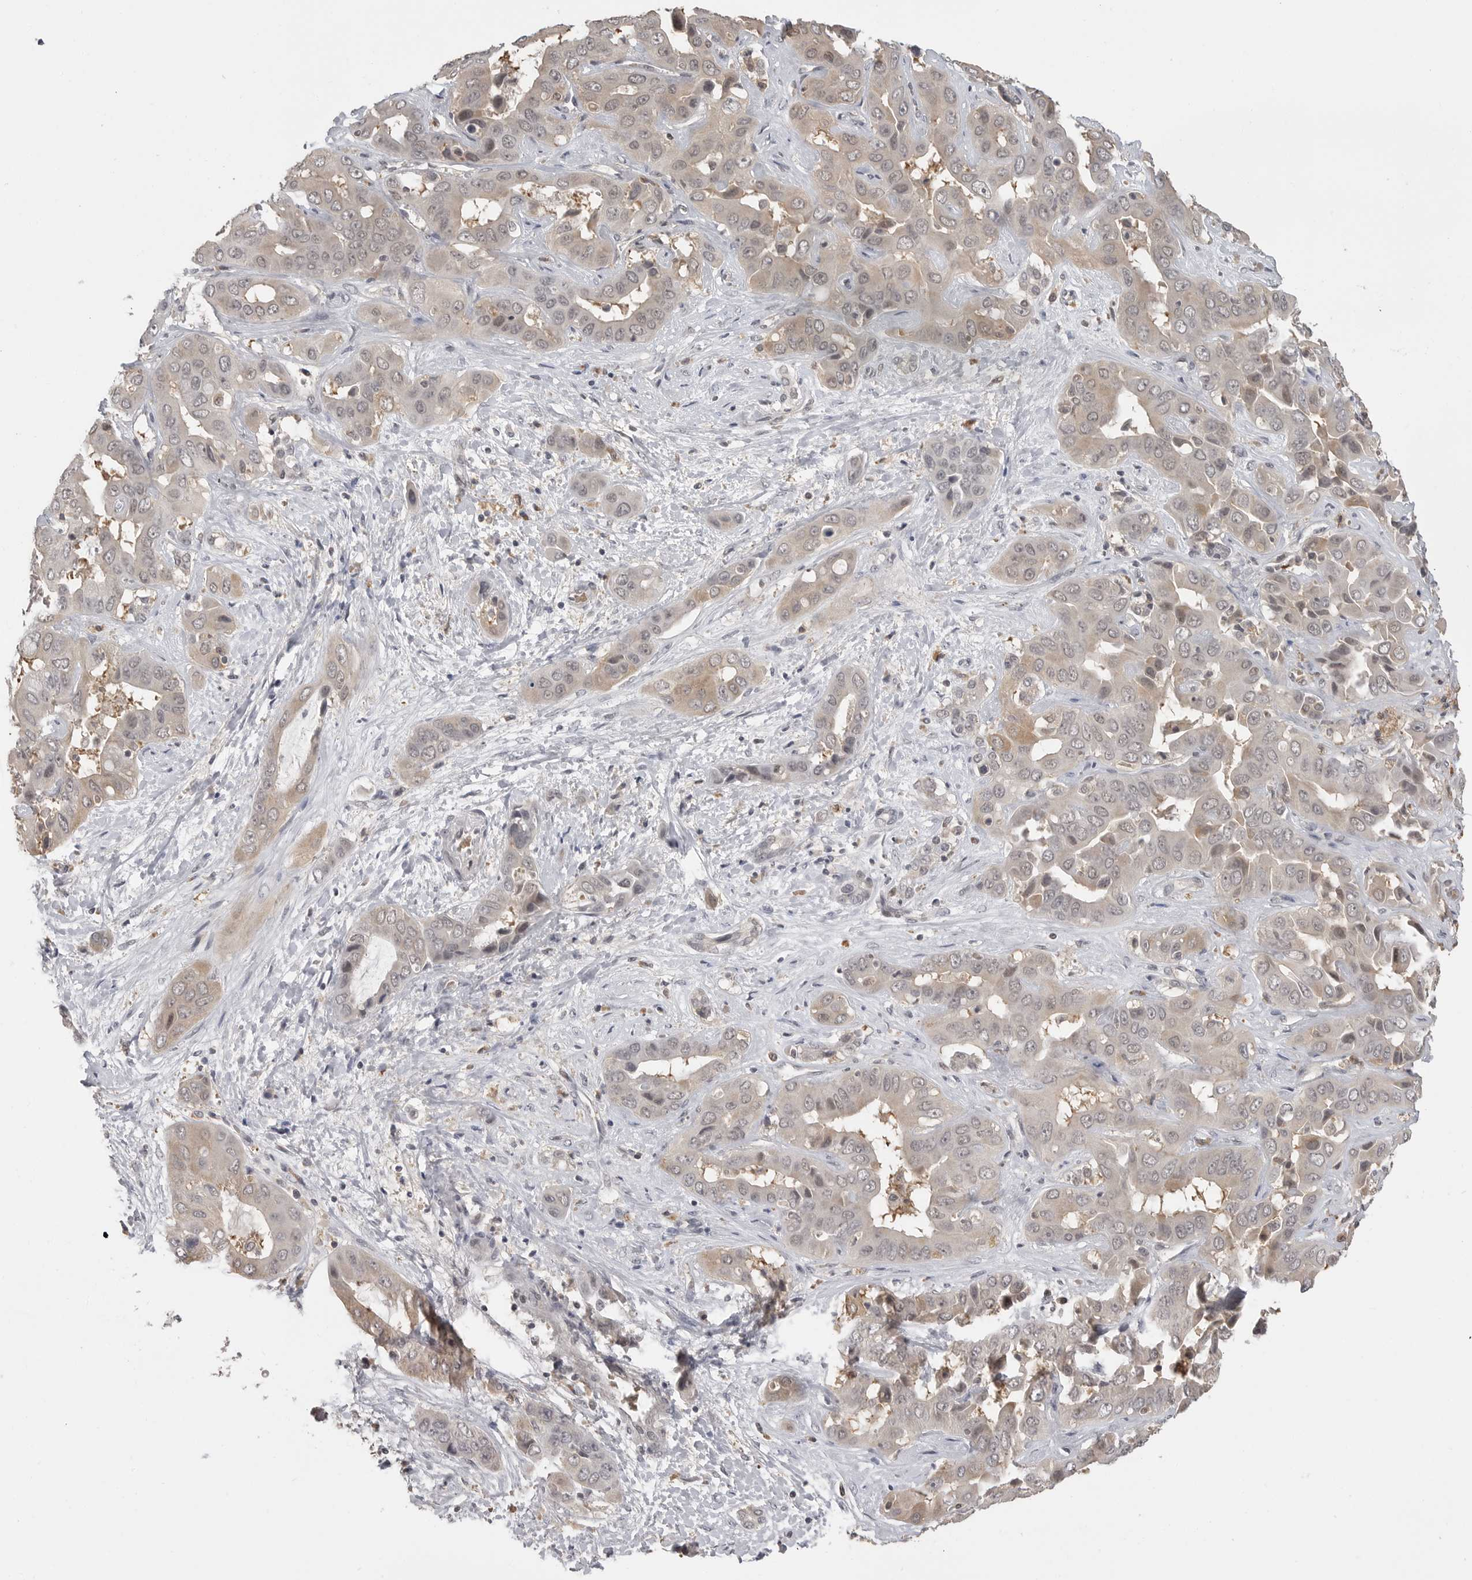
{"staining": {"intensity": "weak", "quantity": "<25%", "location": "nuclear"}, "tissue": "liver cancer", "cell_type": "Tumor cells", "image_type": "cancer", "snomed": [{"axis": "morphology", "description": "Cholangiocarcinoma"}, {"axis": "topography", "description": "Liver"}], "caption": "The micrograph shows no staining of tumor cells in liver cancer.", "gene": "PLEKHF1", "patient": {"sex": "female", "age": 52}}